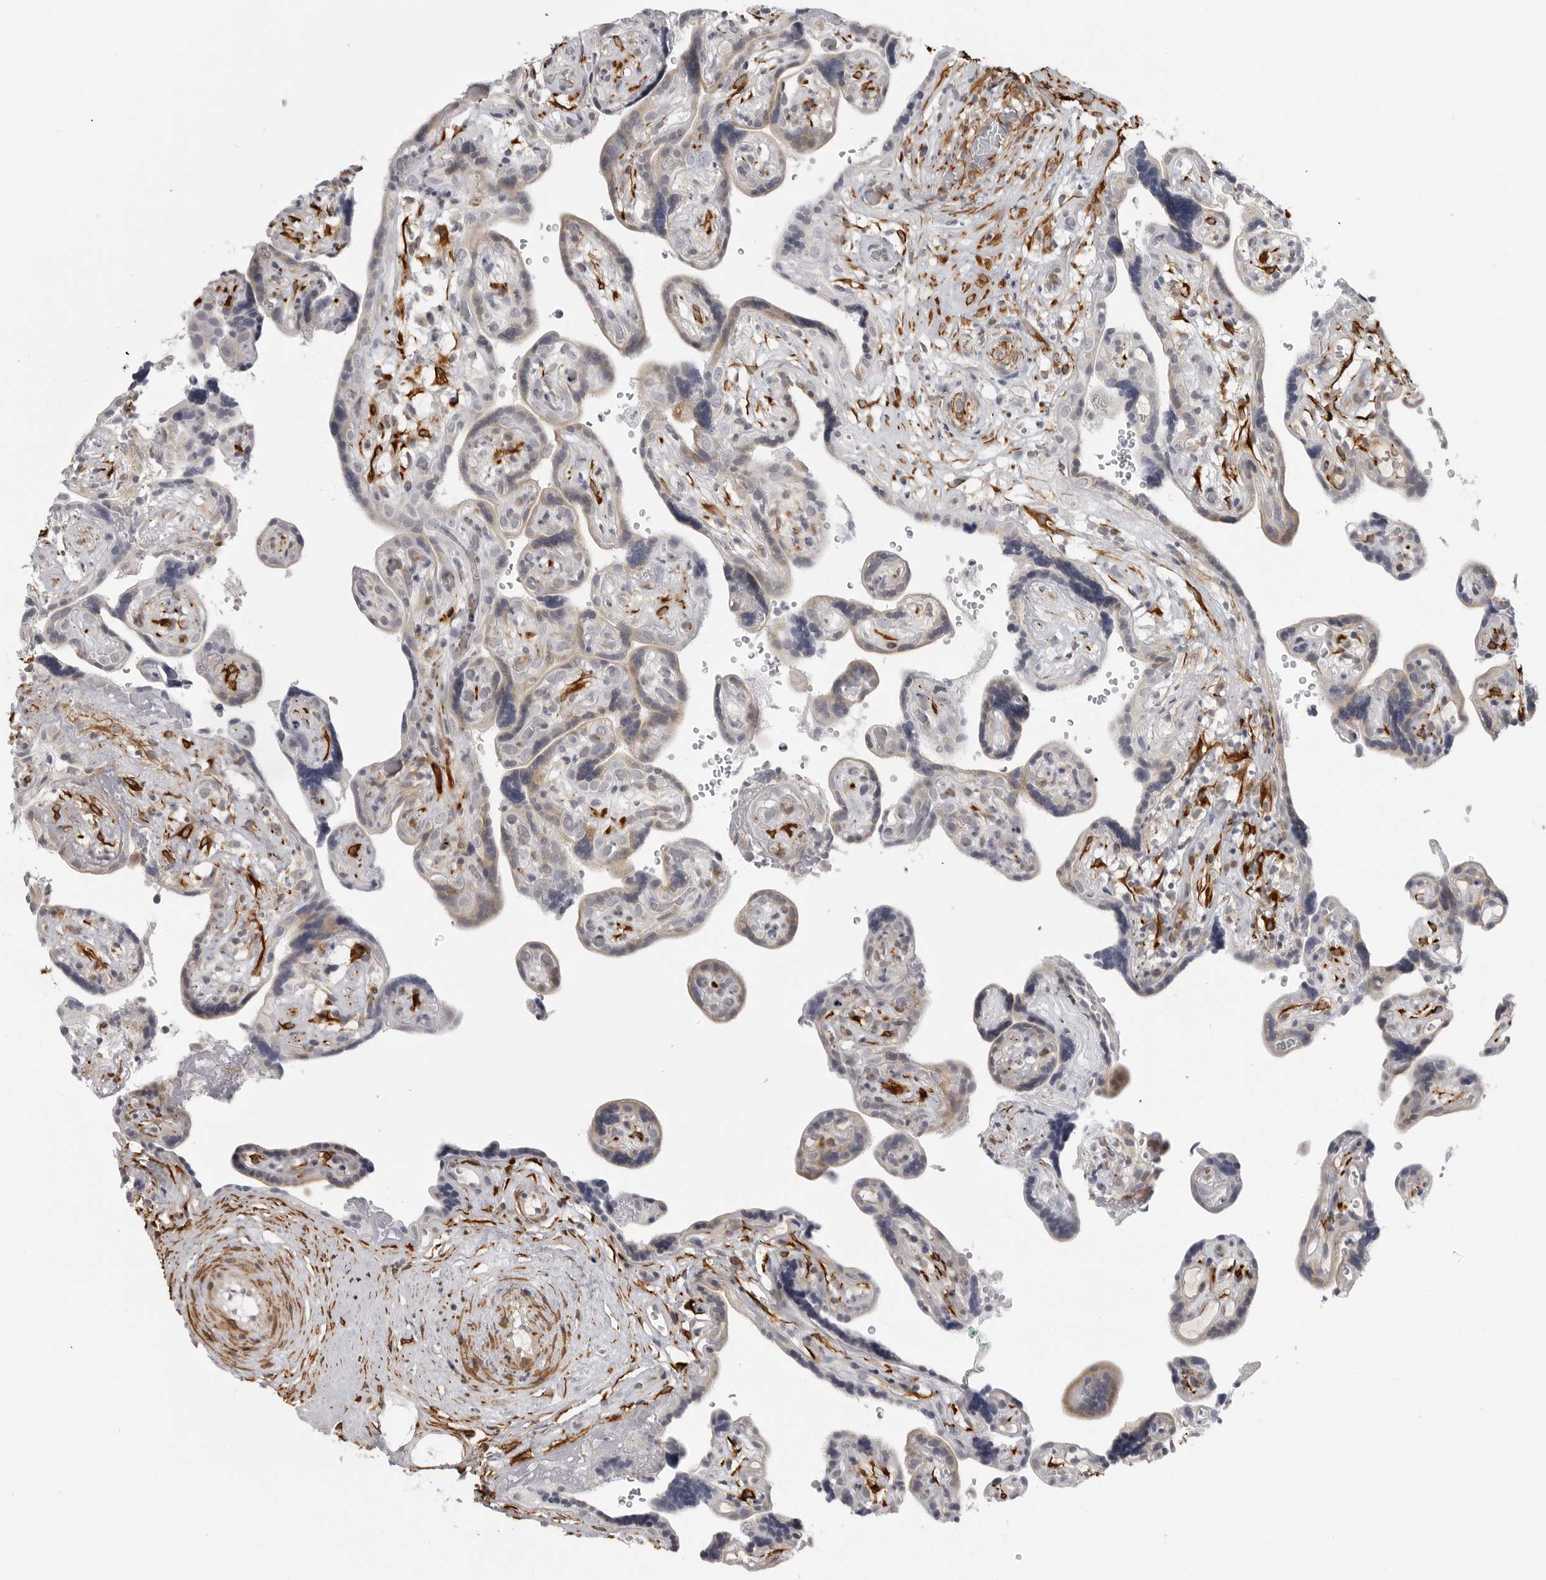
{"staining": {"intensity": "moderate", "quantity": "<25%", "location": "cytoplasmic/membranous"}, "tissue": "placenta", "cell_type": "Decidual cells", "image_type": "normal", "snomed": [{"axis": "morphology", "description": "Normal tissue, NOS"}, {"axis": "topography", "description": "Placenta"}], "caption": "Immunohistochemistry (IHC) photomicrograph of normal human placenta stained for a protein (brown), which shows low levels of moderate cytoplasmic/membranous expression in approximately <25% of decidual cells.", "gene": "MAP7D1", "patient": {"sex": "female", "age": 30}}